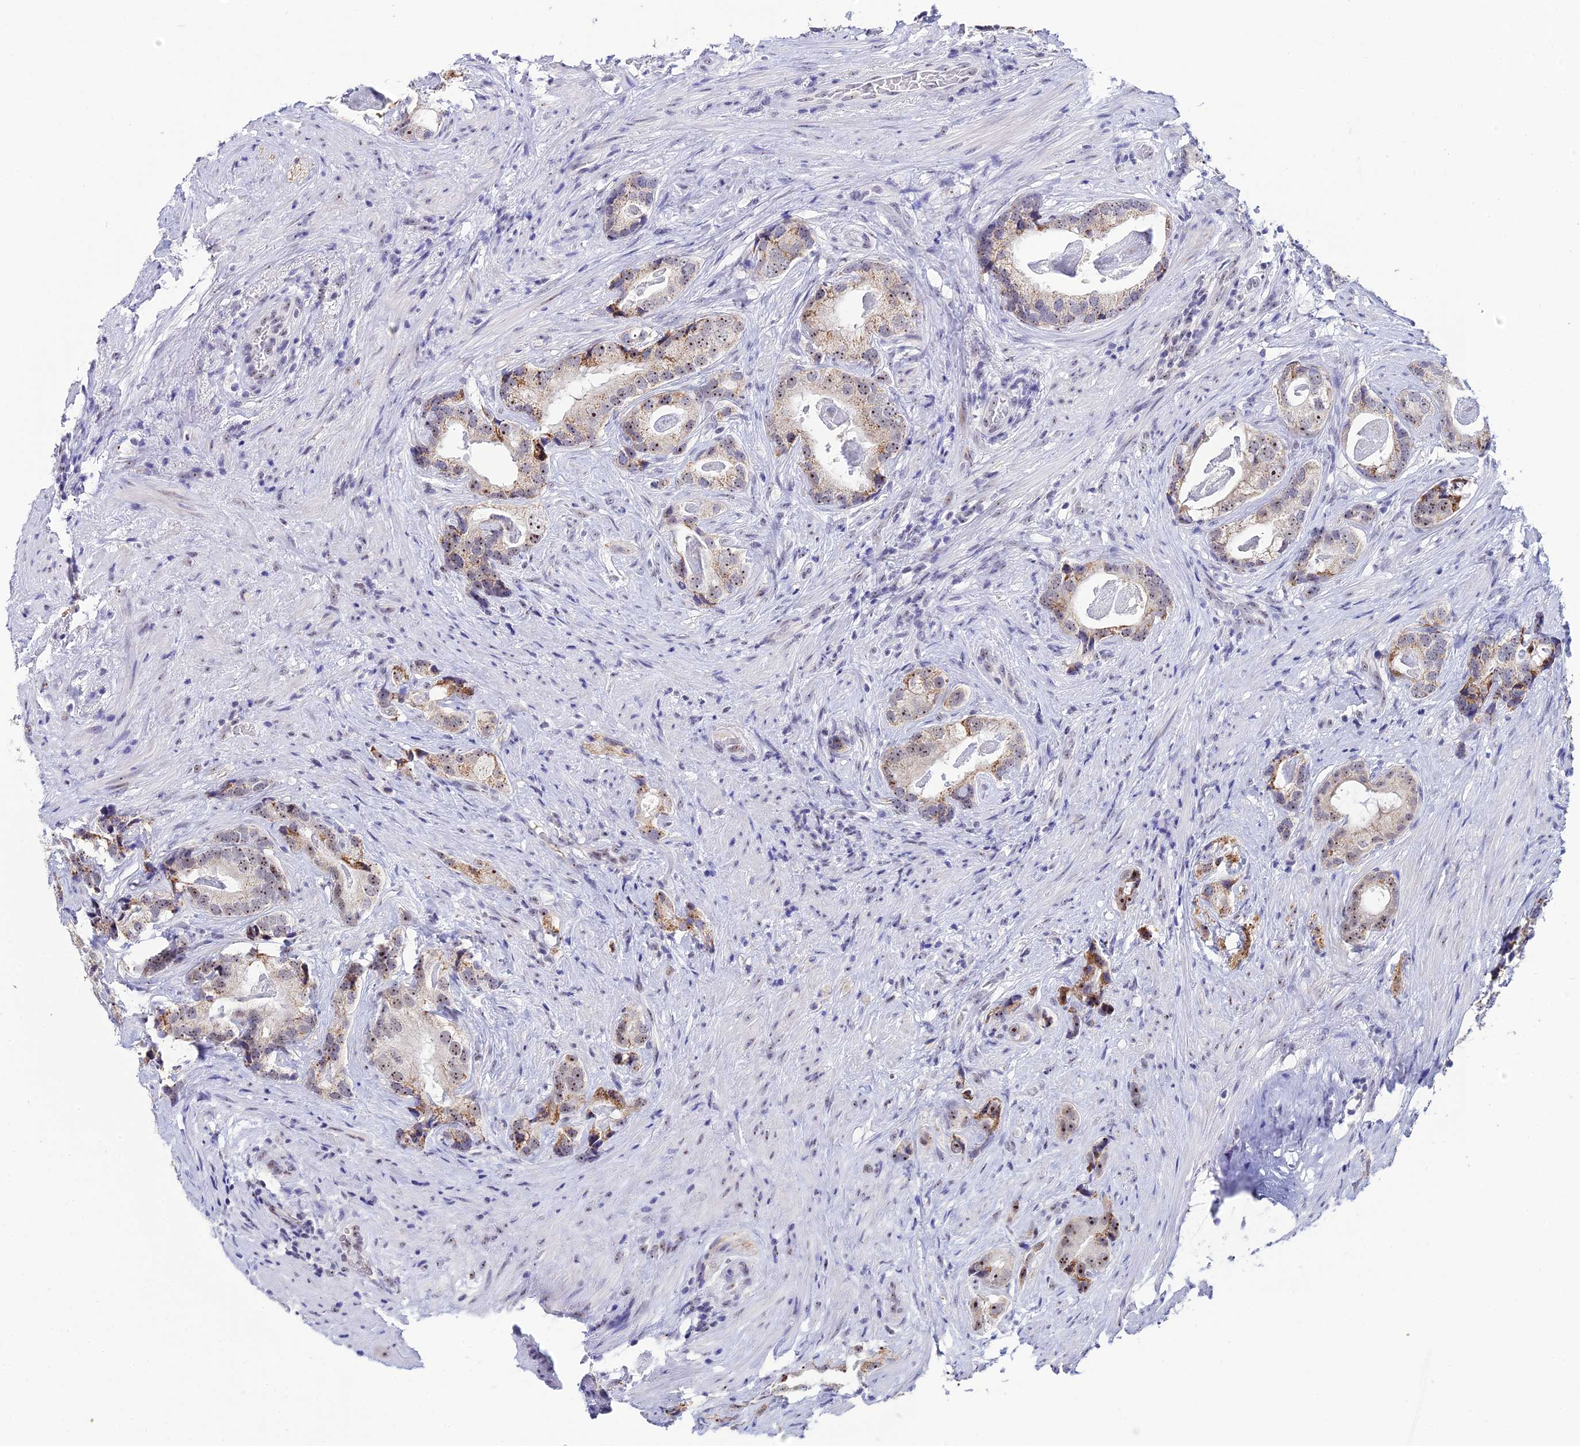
{"staining": {"intensity": "moderate", "quantity": "25%-75%", "location": "cytoplasmic/membranous,nuclear"}, "tissue": "prostate cancer", "cell_type": "Tumor cells", "image_type": "cancer", "snomed": [{"axis": "morphology", "description": "Adenocarcinoma, Low grade"}, {"axis": "topography", "description": "Prostate"}], "caption": "Immunohistochemistry (IHC) (DAB) staining of adenocarcinoma (low-grade) (prostate) exhibits moderate cytoplasmic/membranous and nuclear protein positivity in about 25%-75% of tumor cells.", "gene": "PLPP4", "patient": {"sex": "male", "age": 71}}